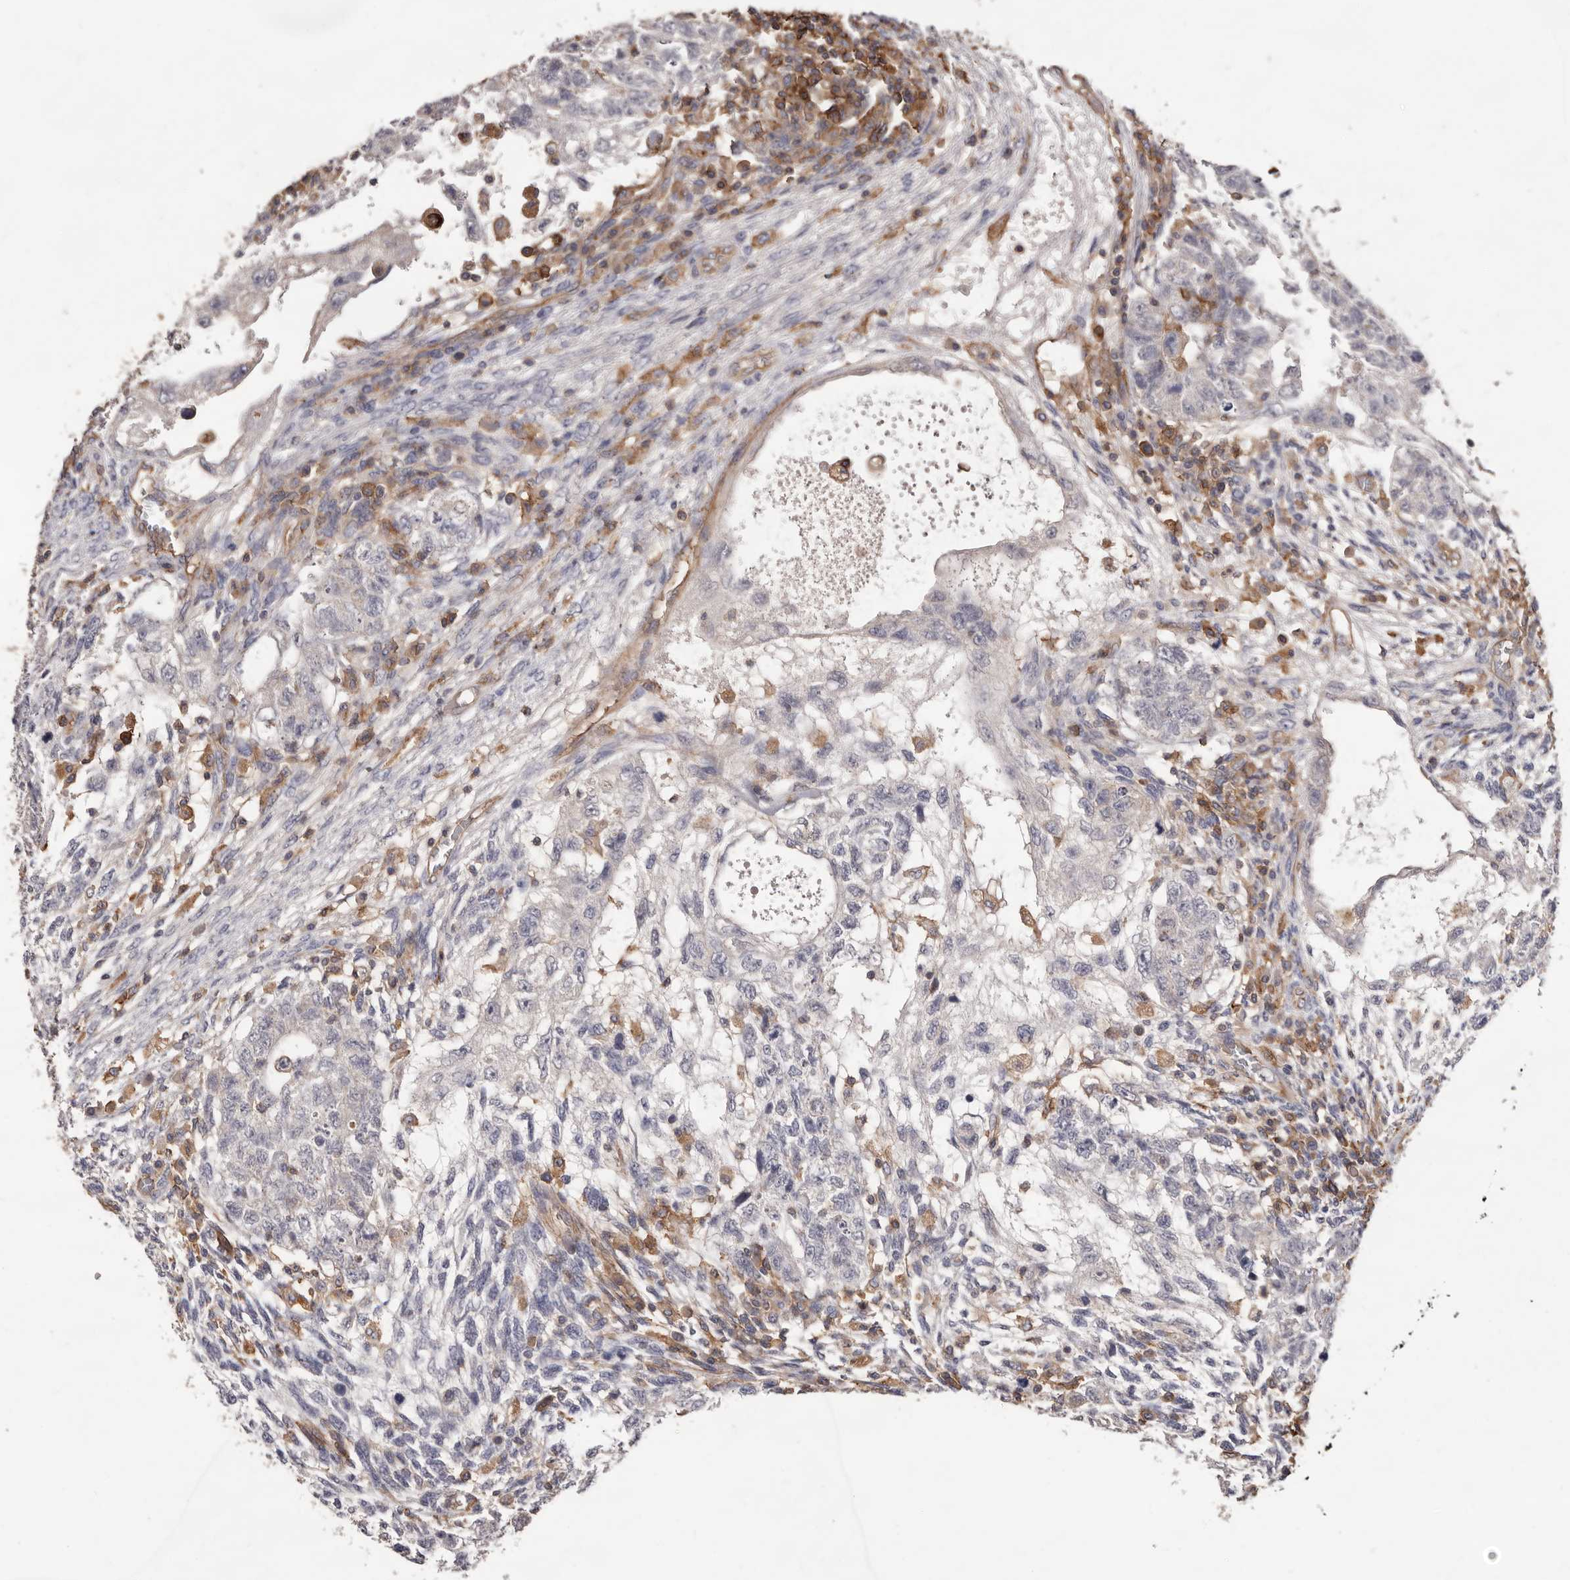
{"staining": {"intensity": "negative", "quantity": "none", "location": "none"}, "tissue": "testis cancer", "cell_type": "Tumor cells", "image_type": "cancer", "snomed": [{"axis": "morphology", "description": "Normal tissue, NOS"}, {"axis": "morphology", "description": "Carcinoma, Embryonal, NOS"}, {"axis": "topography", "description": "Testis"}], "caption": "IHC photomicrograph of testis cancer stained for a protein (brown), which demonstrates no positivity in tumor cells.", "gene": "MMACHC", "patient": {"sex": "male", "age": 36}}